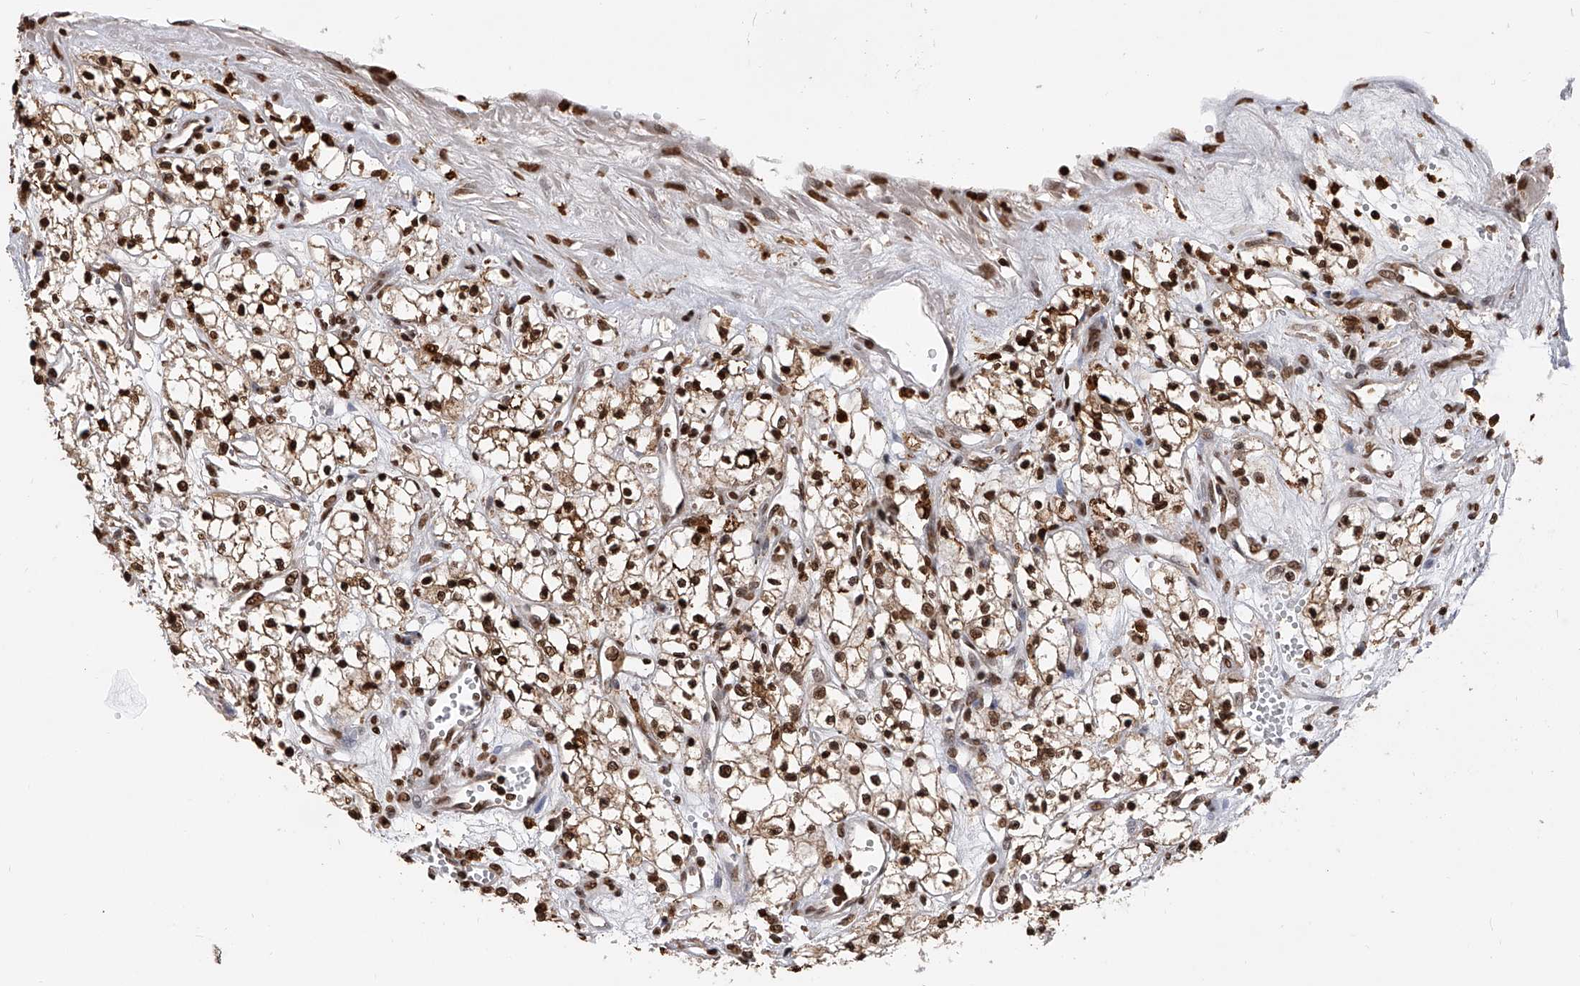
{"staining": {"intensity": "strong", "quantity": ">75%", "location": "nuclear"}, "tissue": "renal cancer", "cell_type": "Tumor cells", "image_type": "cancer", "snomed": [{"axis": "morphology", "description": "Adenocarcinoma, NOS"}, {"axis": "topography", "description": "Kidney"}], "caption": "Adenocarcinoma (renal) stained for a protein (brown) displays strong nuclear positive positivity in about >75% of tumor cells.", "gene": "CFAP410", "patient": {"sex": "male", "age": 59}}